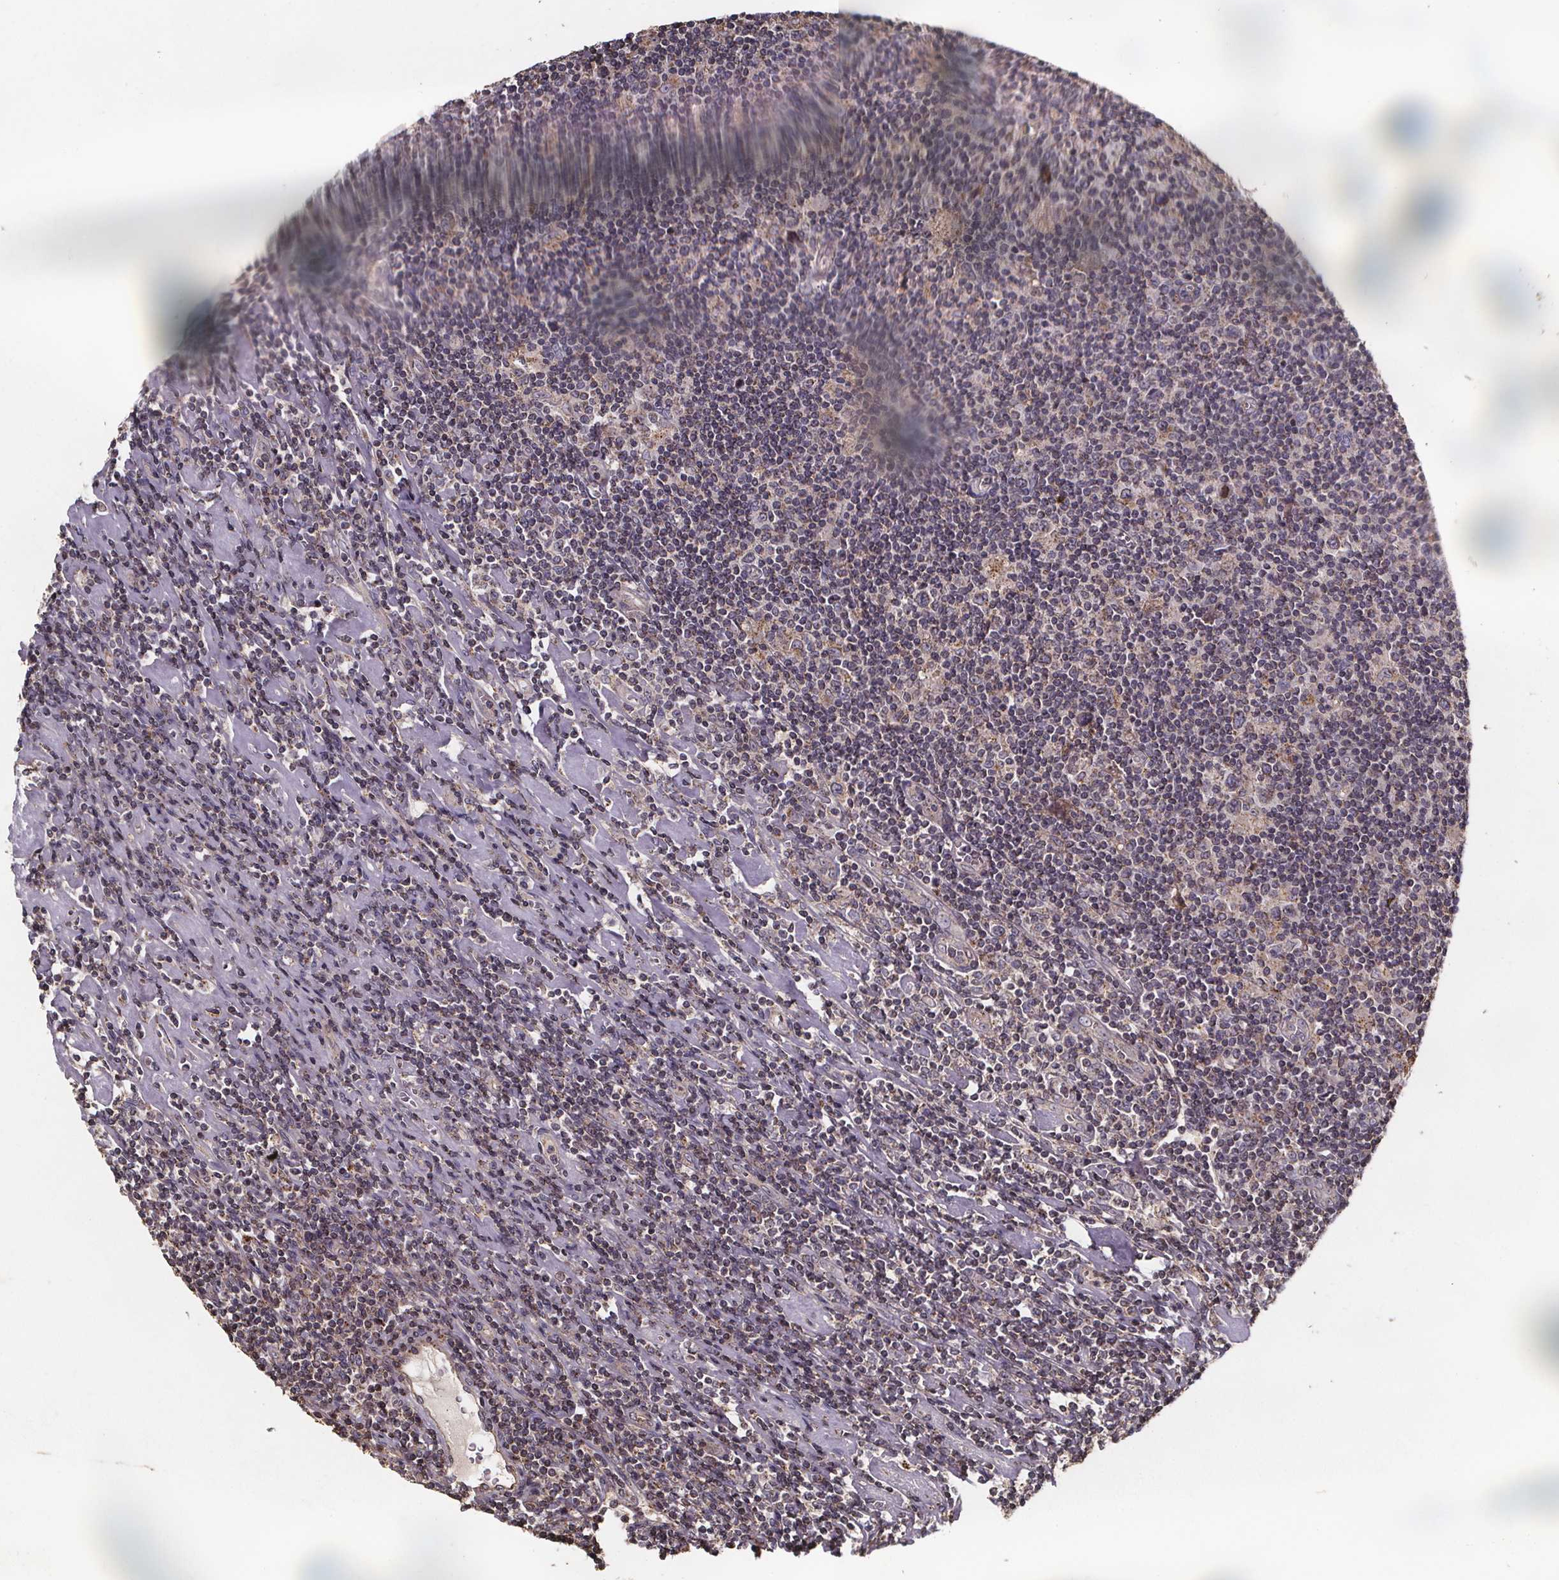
{"staining": {"intensity": "negative", "quantity": "none", "location": "none"}, "tissue": "lymphoma", "cell_type": "Tumor cells", "image_type": "cancer", "snomed": [{"axis": "morphology", "description": "Hodgkin's disease, NOS"}, {"axis": "topography", "description": "Lymph node"}], "caption": "Immunohistochemistry (IHC) histopathology image of neoplastic tissue: Hodgkin's disease stained with DAB exhibits no significant protein positivity in tumor cells. Brightfield microscopy of immunohistochemistry (IHC) stained with DAB (brown) and hematoxylin (blue), captured at high magnification.", "gene": "ZNF879", "patient": {"sex": "male", "age": 40}}